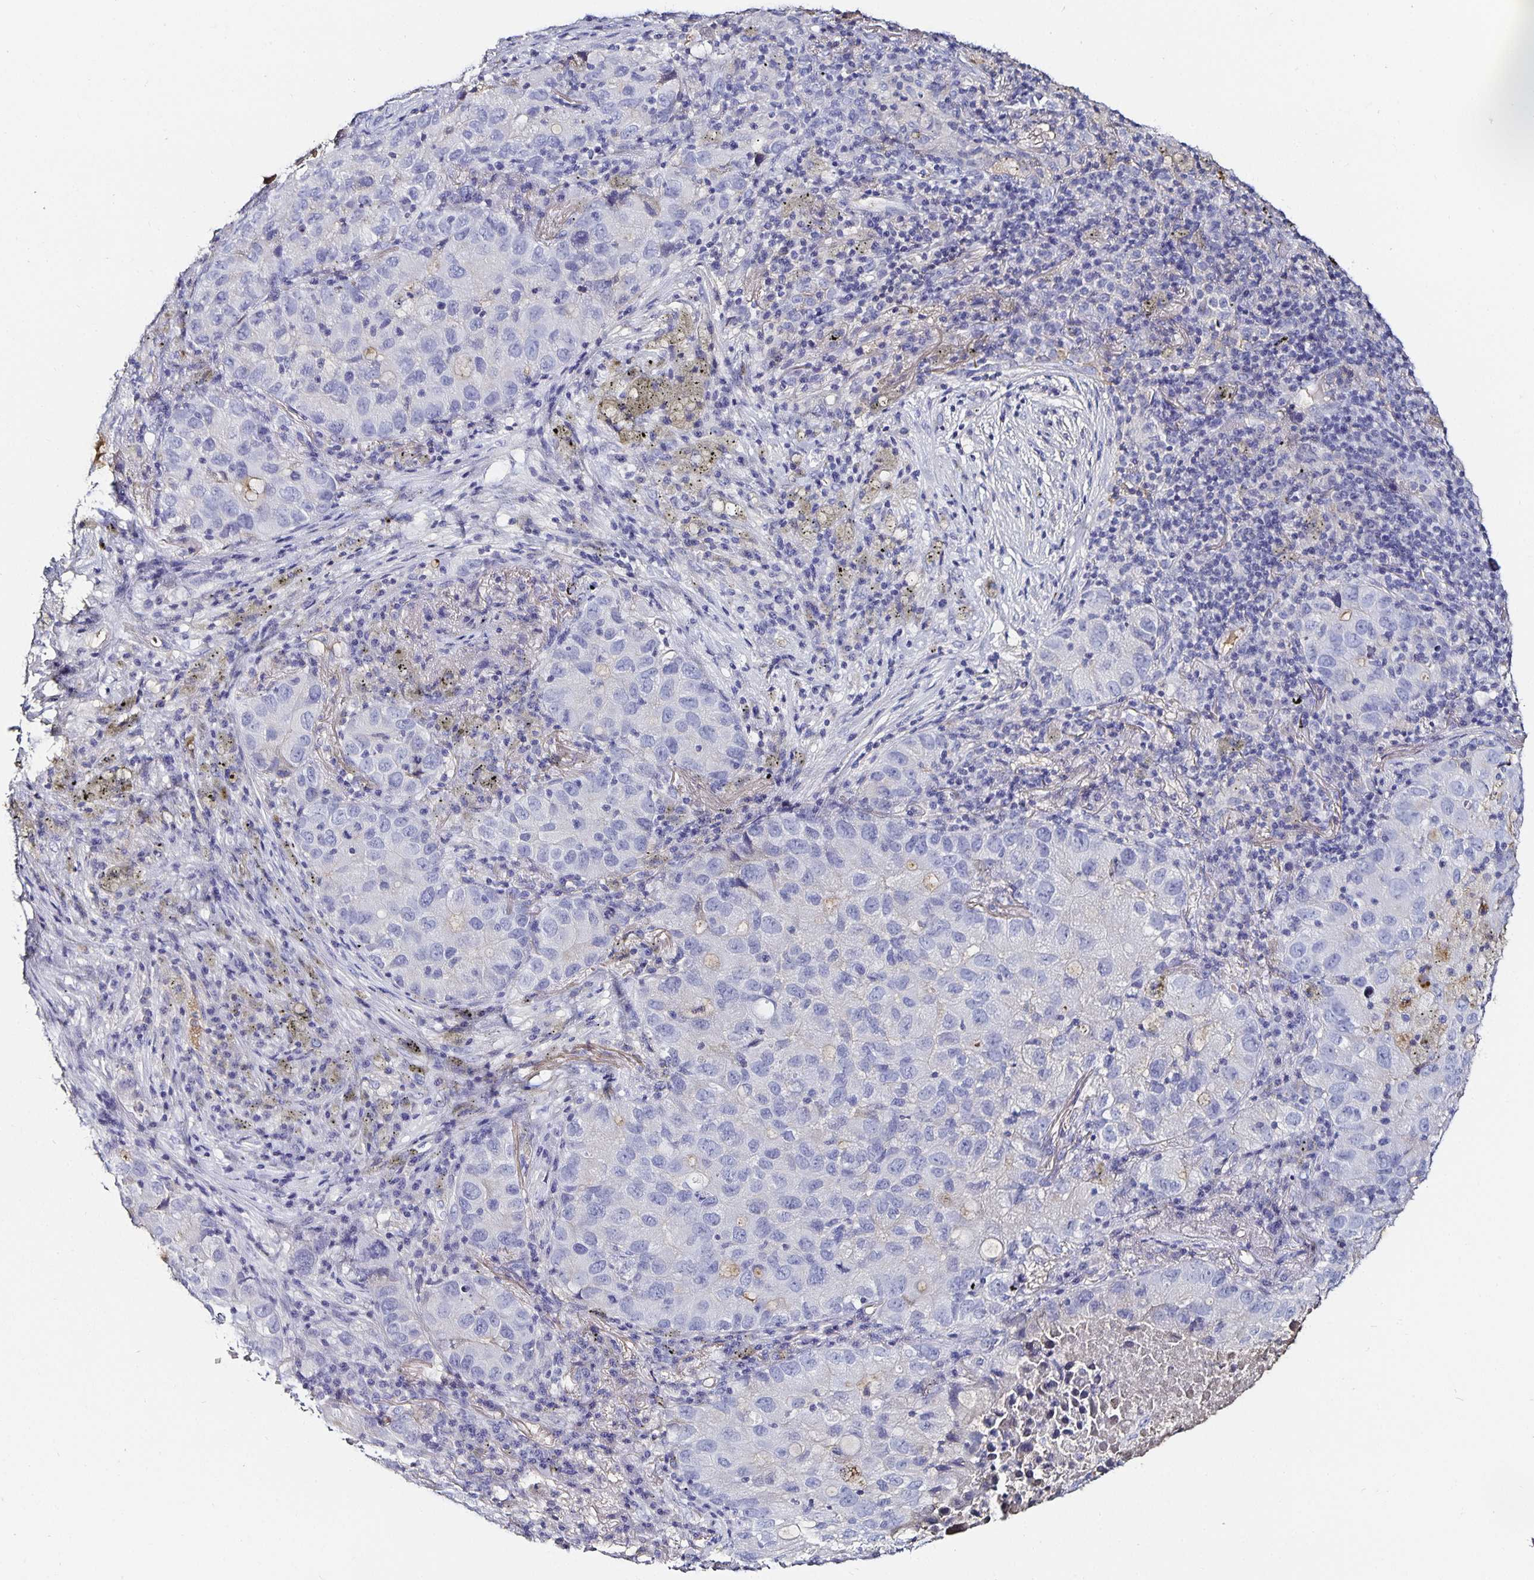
{"staining": {"intensity": "negative", "quantity": "none", "location": "none"}, "tissue": "lung cancer", "cell_type": "Tumor cells", "image_type": "cancer", "snomed": [{"axis": "morphology", "description": "Normal morphology"}, {"axis": "morphology", "description": "Adenocarcinoma, NOS"}, {"axis": "topography", "description": "Lymph node"}, {"axis": "topography", "description": "Lung"}], "caption": "This photomicrograph is of lung cancer (adenocarcinoma) stained with immunohistochemistry (IHC) to label a protein in brown with the nuclei are counter-stained blue. There is no staining in tumor cells.", "gene": "TTR", "patient": {"sex": "female", "age": 51}}